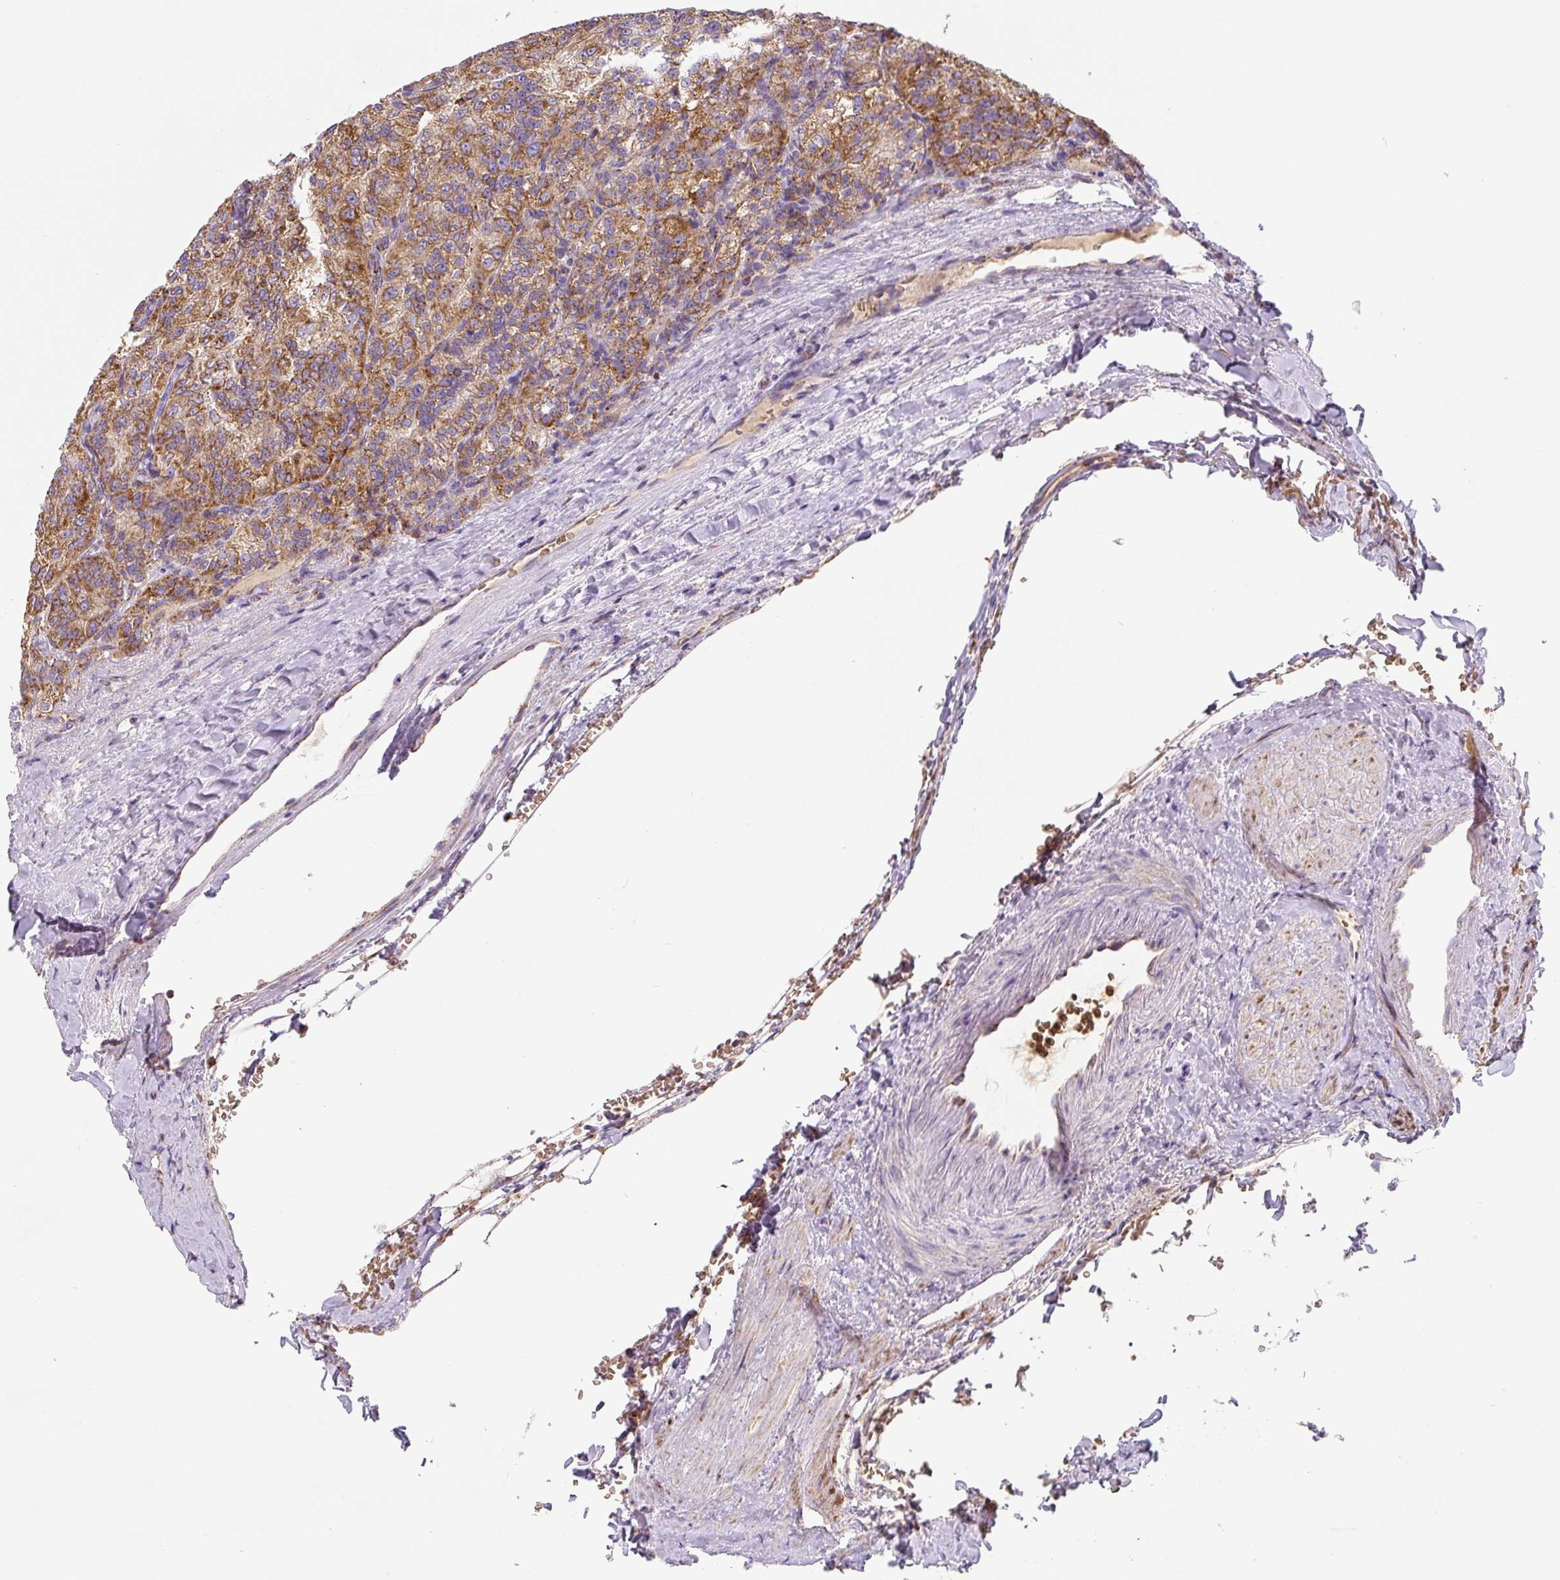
{"staining": {"intensity": "moderate", "quantity": ">75%", "location": "cytoplasmic/membranous"}, "tissue": "renal cancer", "cell_type": "Tumor cells", "image_type": "cancer", "snomed": [{"axis": "morphology", "description": "Adenocarcinoma, NOS"}, {"axis": "topography", "description": "Kidney"}], "caption": "Renal adenocarcinoma stained with DAB immunohistochemistry exhibits medium levels of moderate cytoplasmic/membranous expression in approximately >75% of tumor cells.", "gene": "MT-CO2", "patient": {"sex": "female", "age": 63}}